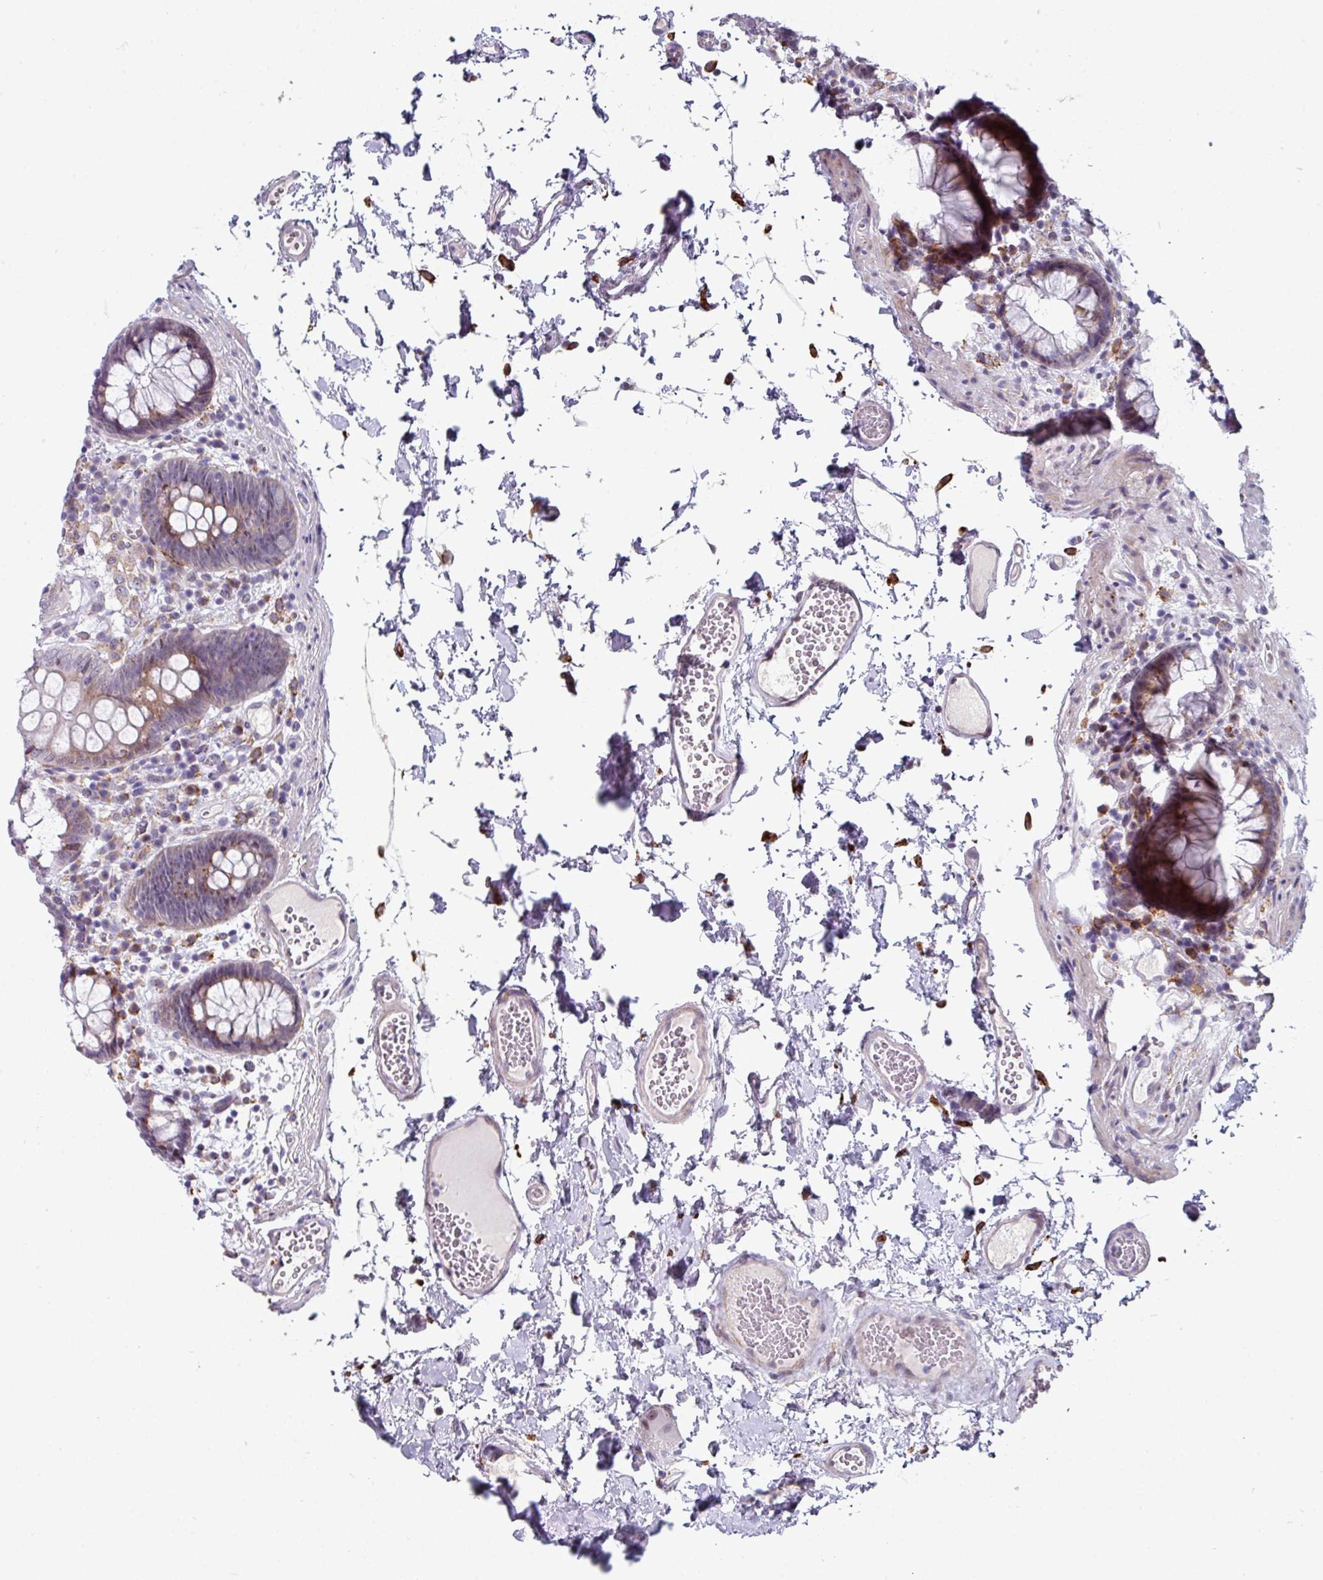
{"staining": {"intensity": "negative", "quantity": "none", "location": "none"}, "tissue": "colon", "cell_type": "Endothelial cells", "image_type": "normal", "snomed": [{"axis": "morphology", "description": "Normal tissue, NOS"}, {"axis": "topography", "description": "Colon"}], "caption": "High power microscopy image of an immunohistochemistry image of normal colon, revealing no significant expression in endothelial cells. Nuclei are stained in blue.", "gene": "BMS1", "patient": {"sex": "male", "age": 84}}